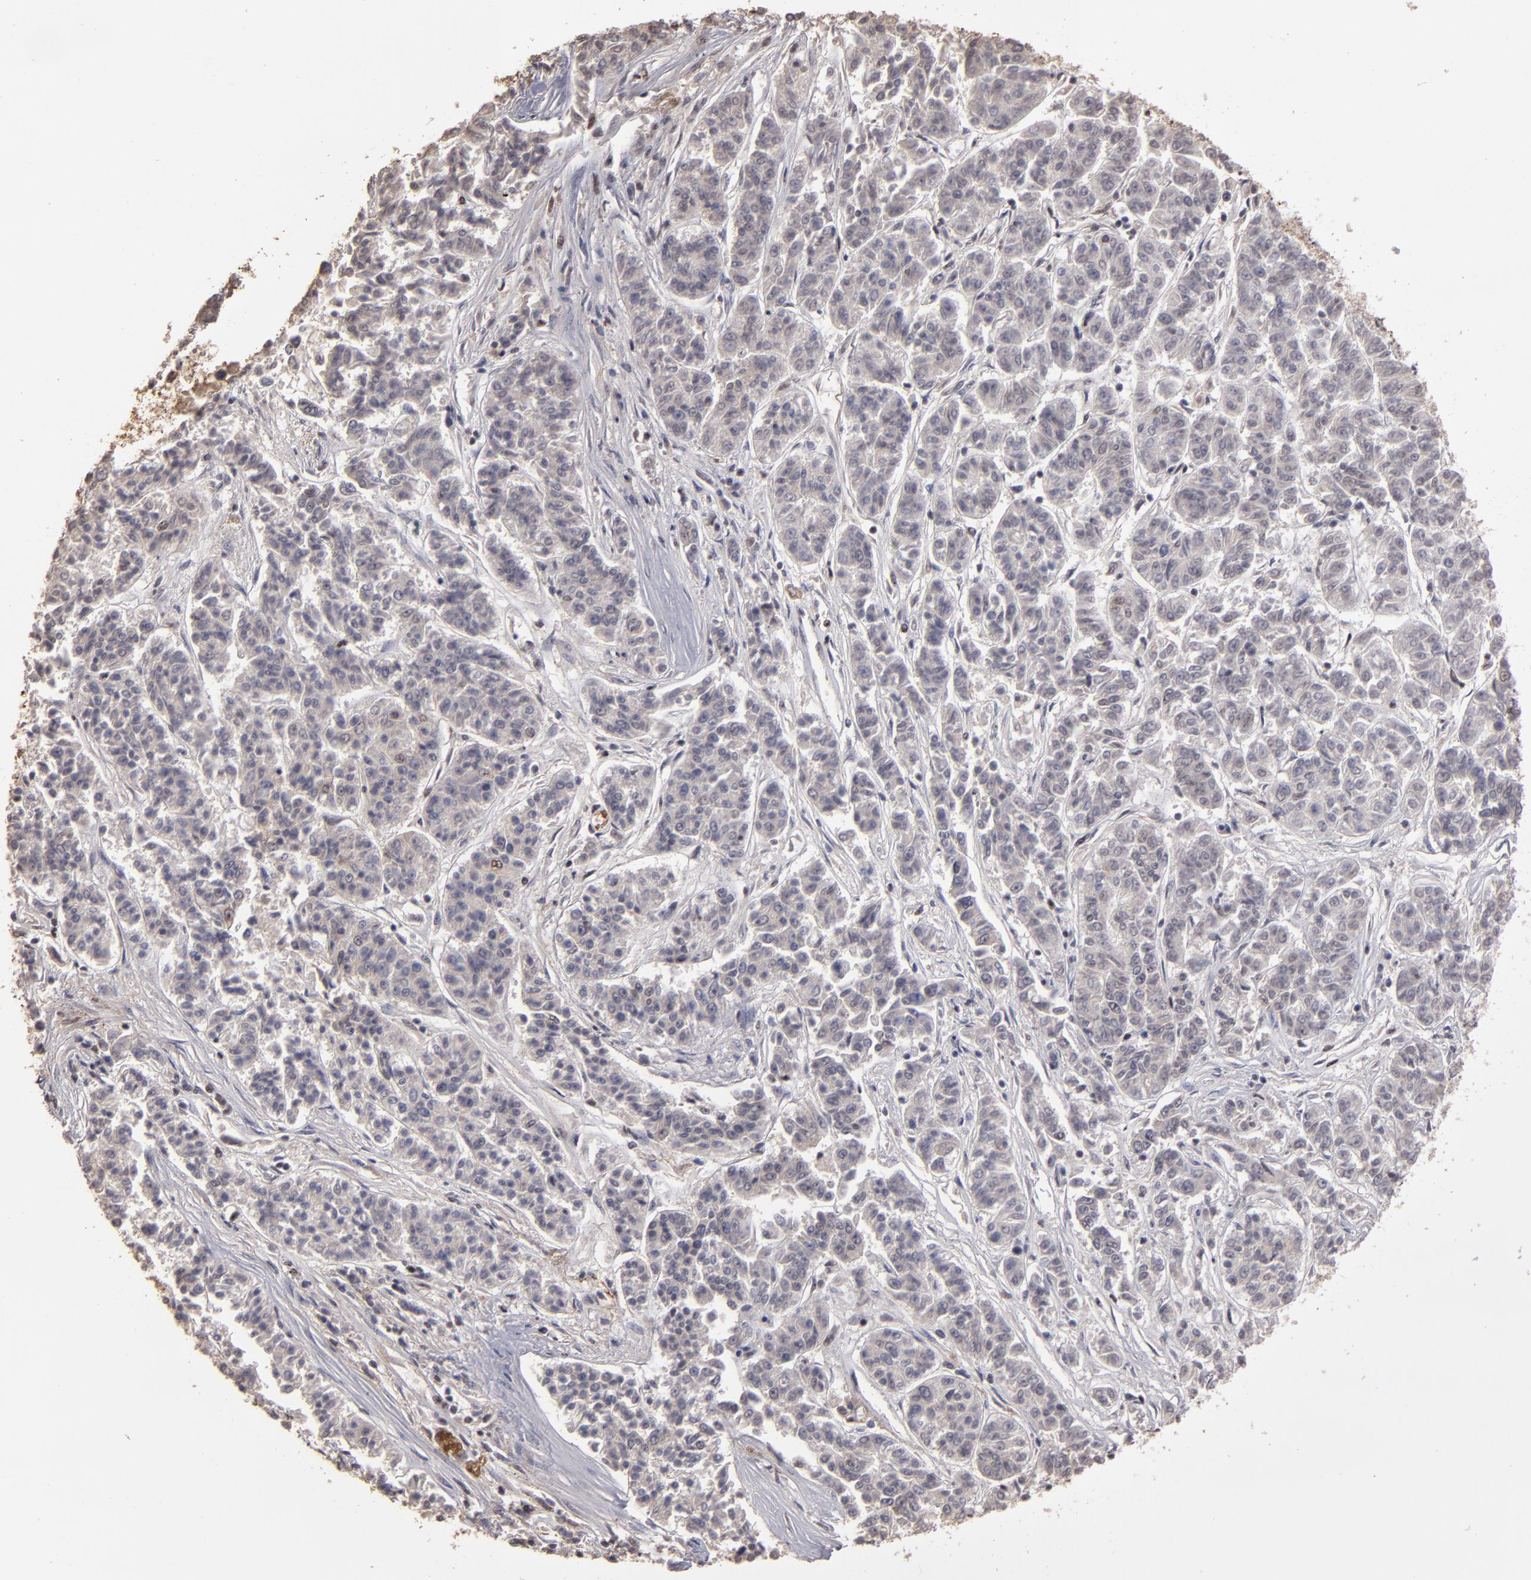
{"staining": {"intensity": "weak", "quantity": ">75%", "location": "cytoplasmic/membranous"}, "tissue": "lung cancer", "cell_type": "Tumor cells", "image_type": "cancer", "snomed": [{"axis": "morphology", "description": "Adenocarcinoma, NOS"}, {"axis": "topography", "description": "Lung"}], "caption": "Brown immunohistochemical staining in lung cancer exhibits weak cytoplasmic/membranous positivity in about >75% of tumor cells. Using DAB (3,3'-diaminobenzidine) (brown) and hematoxylin (blue) stains, captured at high magnification using brightfield microscopy.", "gene": "CD55", "patient": {"sex": "male", "age": 84}}